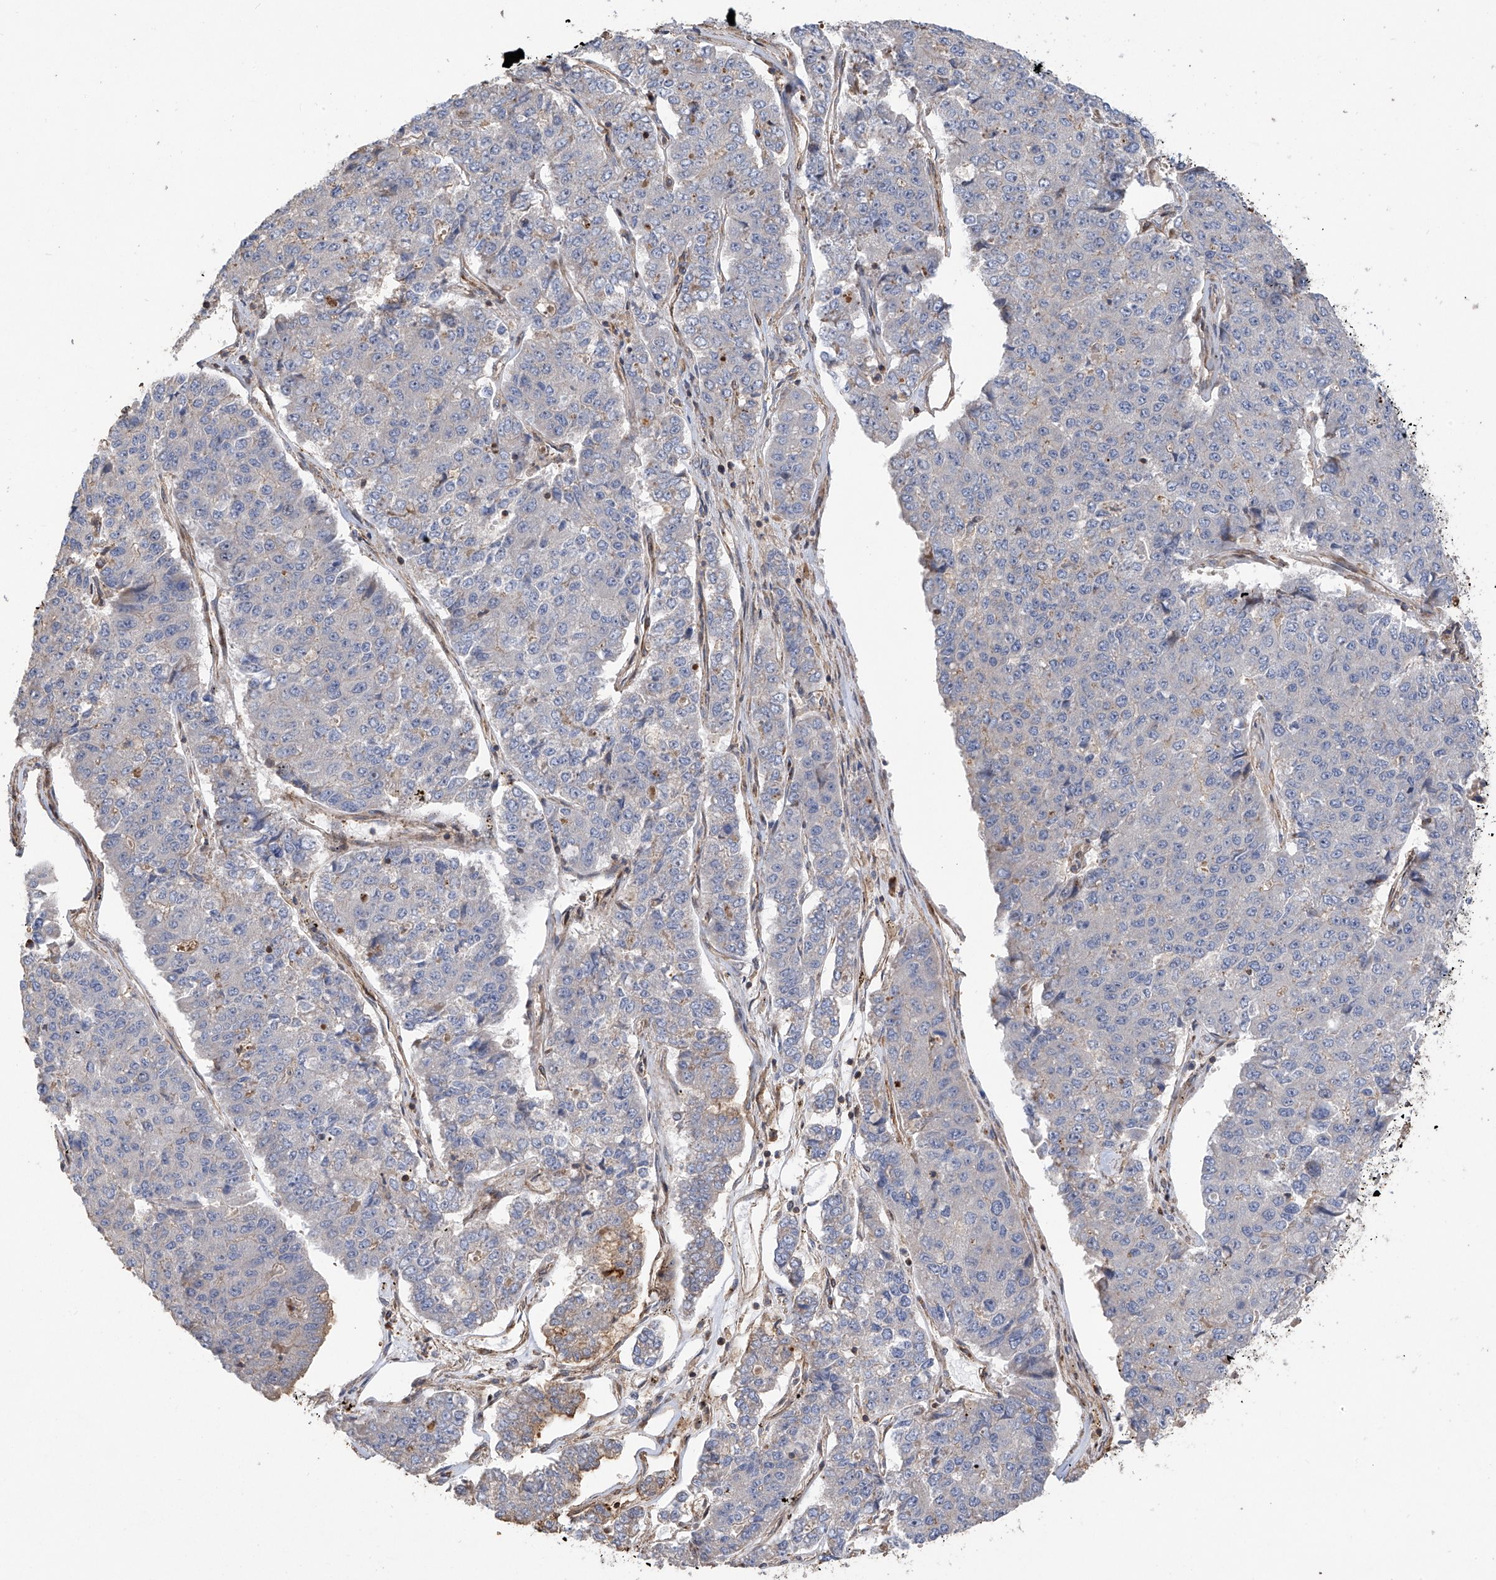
{"staining": {"intensity": "negative", "quantity": "none", "location": "none"}, "tissue": "pancreatic cancer", "cell_type": "Tumor cells", "image_type": "cancer", "snomed": [{"axis": "morphology", "description": "Adenocarcinoma, NOS"}, {"axis": "topography", "description": "Pancreas"}], "caption": "Immunohistochemical staining of pancreatic cancer (adenocarcinoma) demonstrates no significant expression in tumor cells.", "gene": "SLC43A3", "patient": {"sex": "male", "age": 50}}